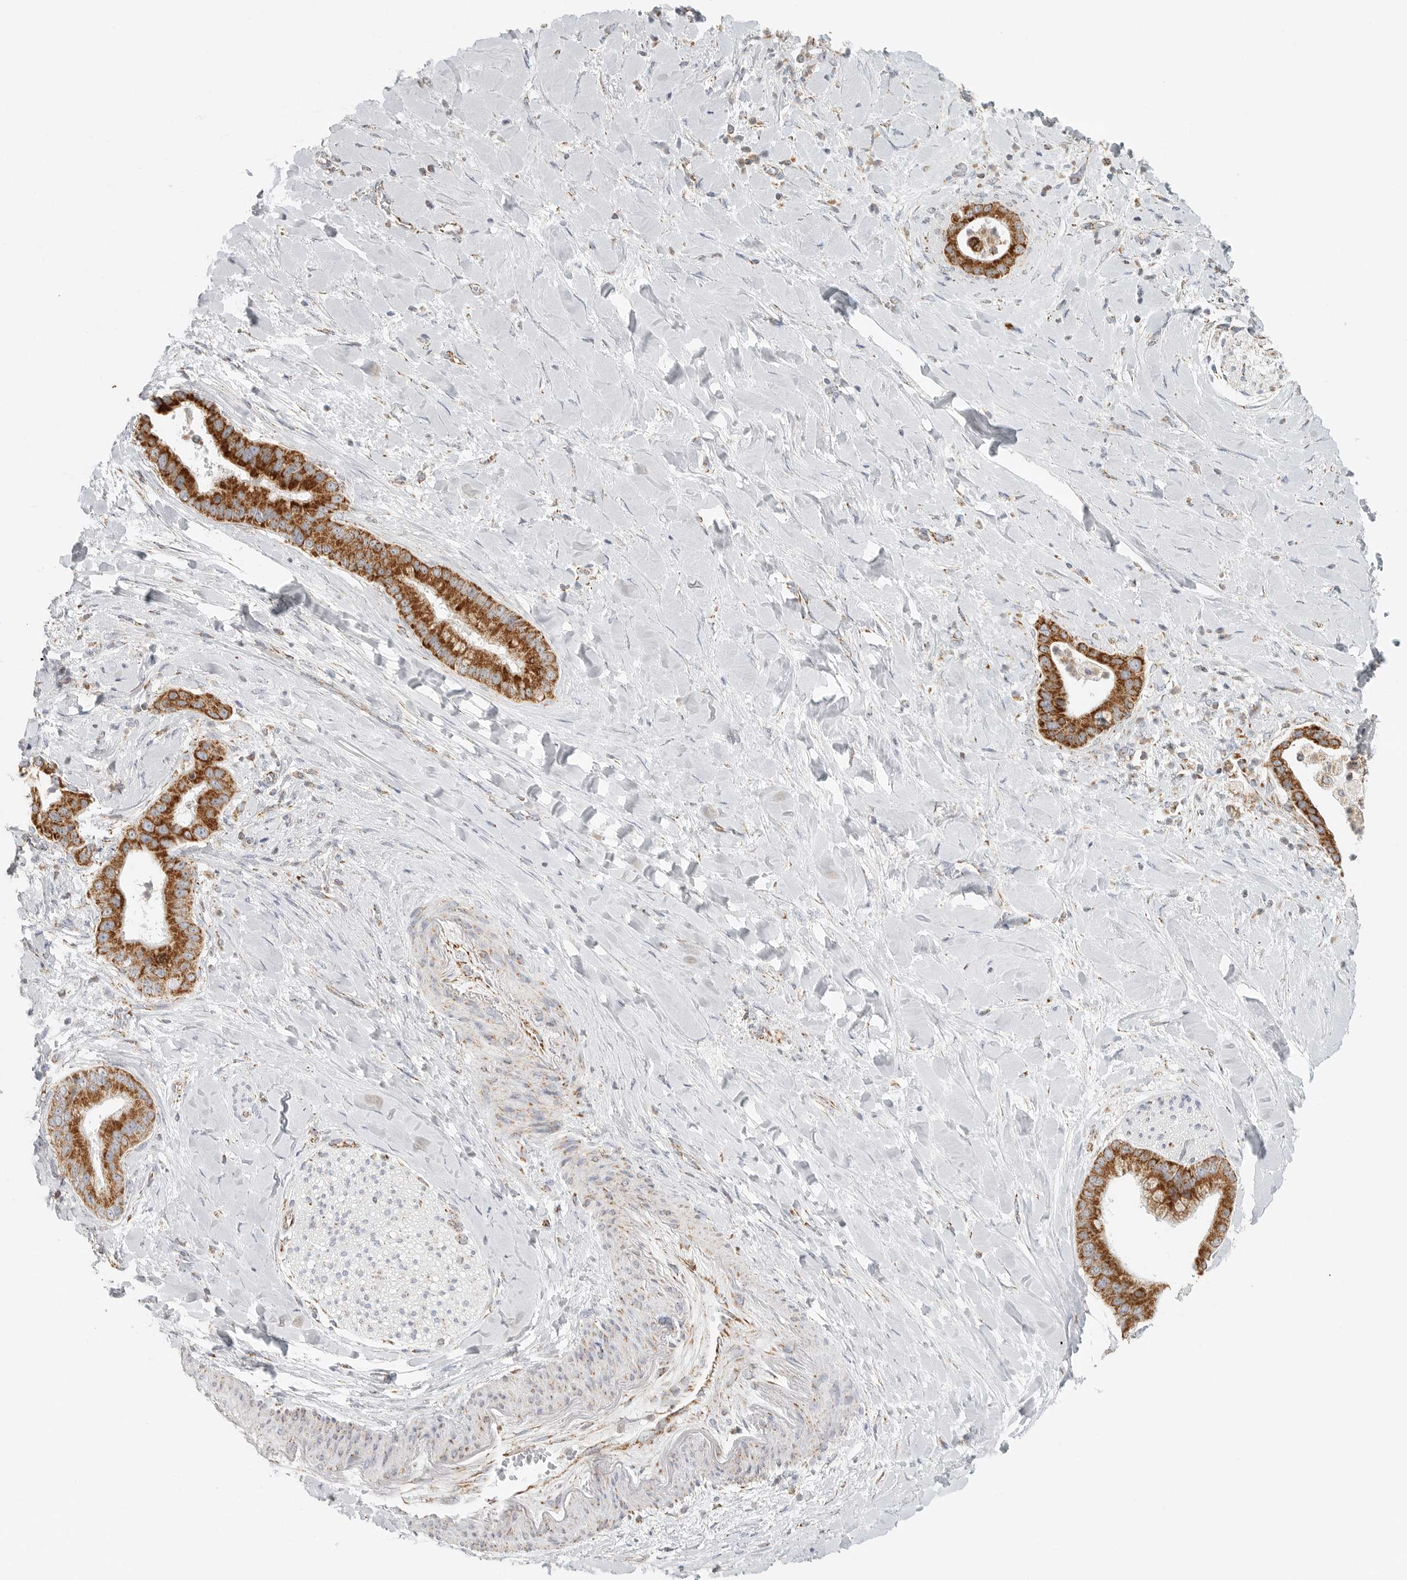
{"staining": {"intensity": "strong", "quantity": ">75%", "location": "cytoplasmic/membranous"}, "tissue": "liver cancer", "cell_type": "Tumor cells", "image_type": "cancer", "snomed": [{"axis": "morphology", "description": "Cholangiocarcinoma"}, {"axis": "topography", "description": "Liver"}], "caption": "Human liver cancer (cholangiocarcinoma) stained with a brown dye displays strong cytoplasmic/membranous positive expression in approximately >75% of tumor cells.", "gene": "SLC25A26", "patient": {"sex": "female", "age": 54}}